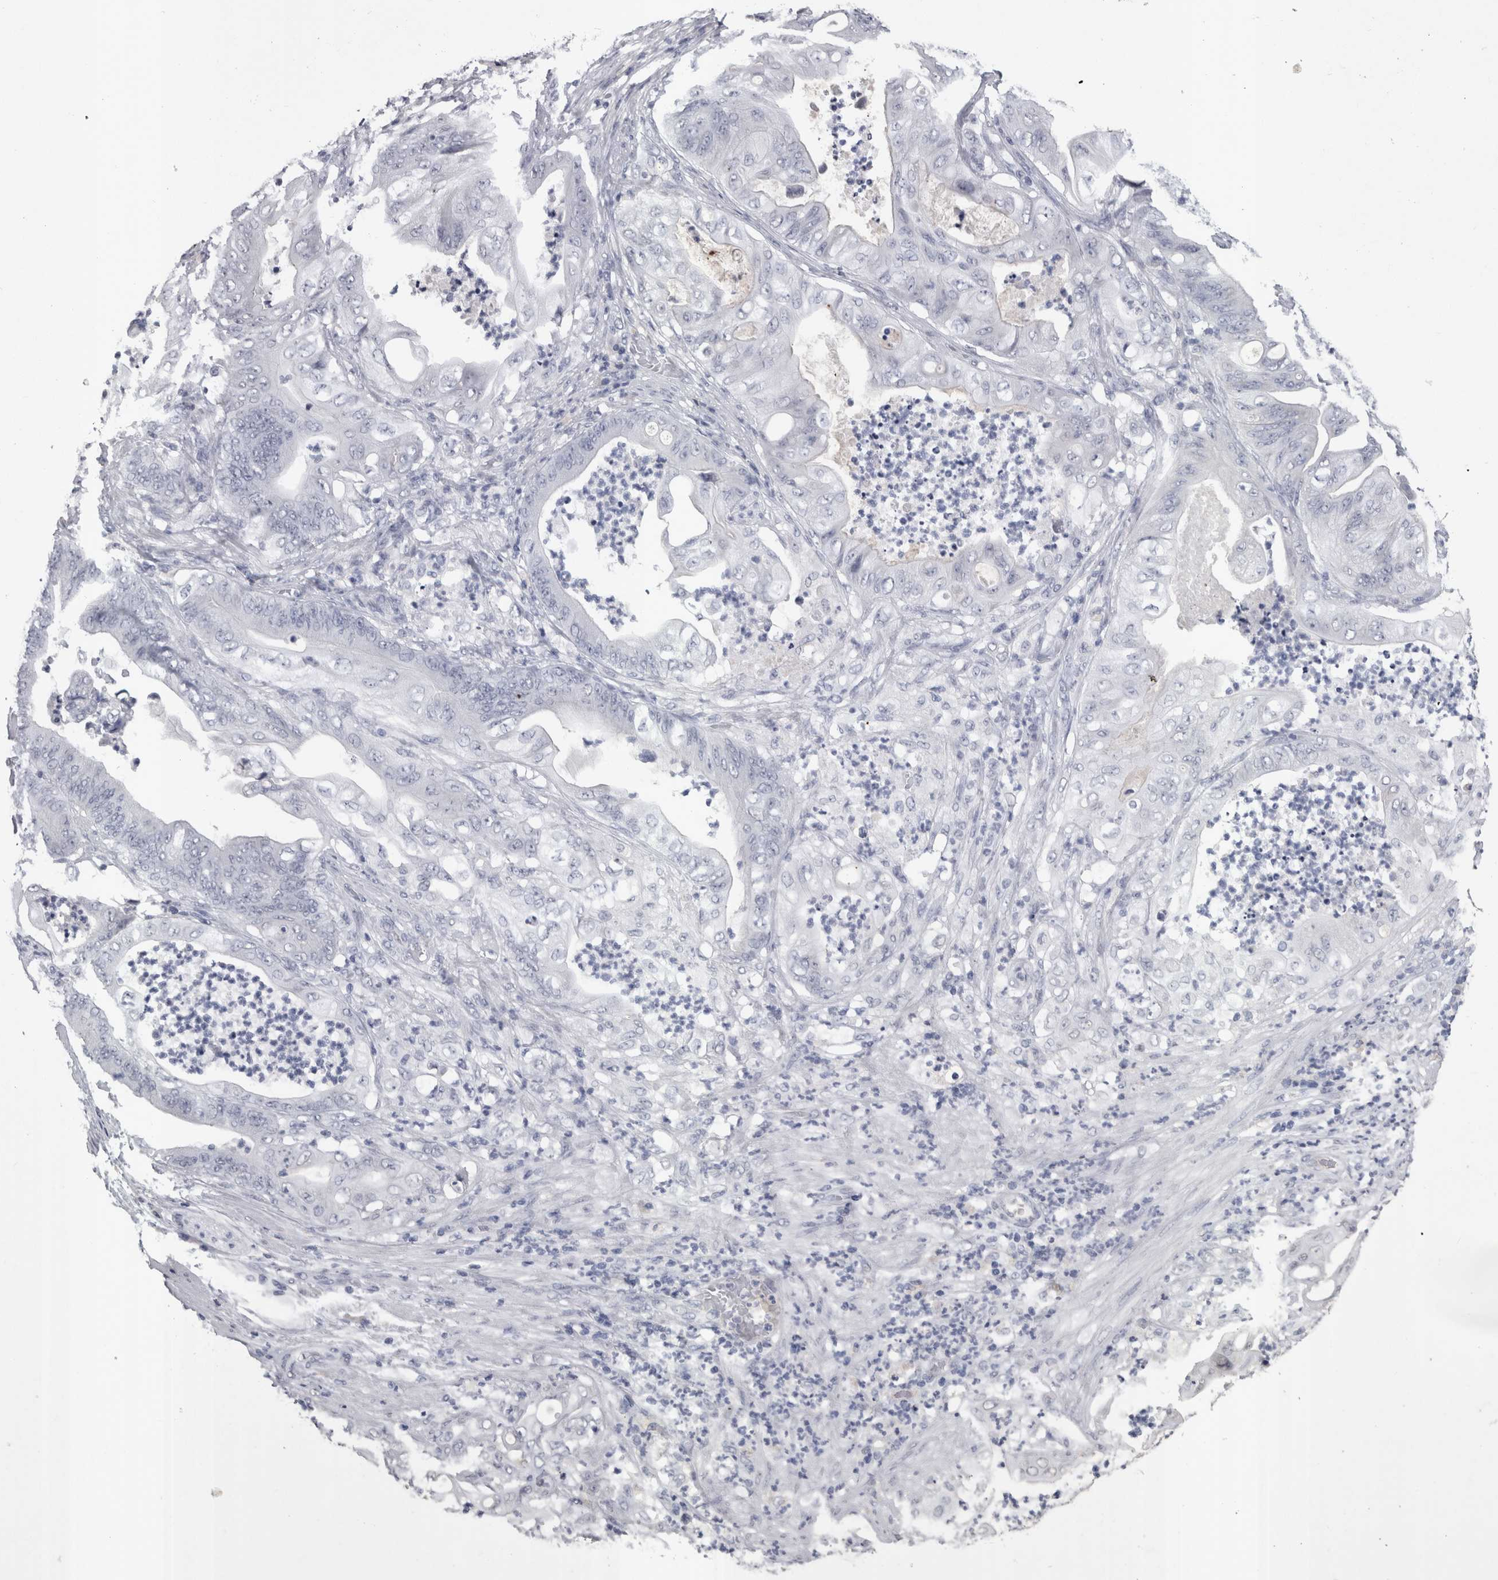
{"staining": {"intensity": "negative", "quantity": "none", "location": "none"}, "tissue": "stomach cancer", "cell_type": "Tumor cells", "image_type": "cancer", "snomed": [{"axis": "morphology", "description": "Adenocarcinoma, NOS"}, {"axis": "topography", "description": "Stomach"}], "caption": "Immunohistochemistry (IHC) histopathology image of neoplastic tissue: human adenocarcinoma (stomach) stained with DAB (3,3'-diaminobenzidine) demonstrates no significant protein positivity in tumor cells. (DAB (3,3'-diaminobenzidine) immunohistochemistry (IHC), high magnification).", "gene": "PAX5", "patient": {"sex": "female", "age": 73}}